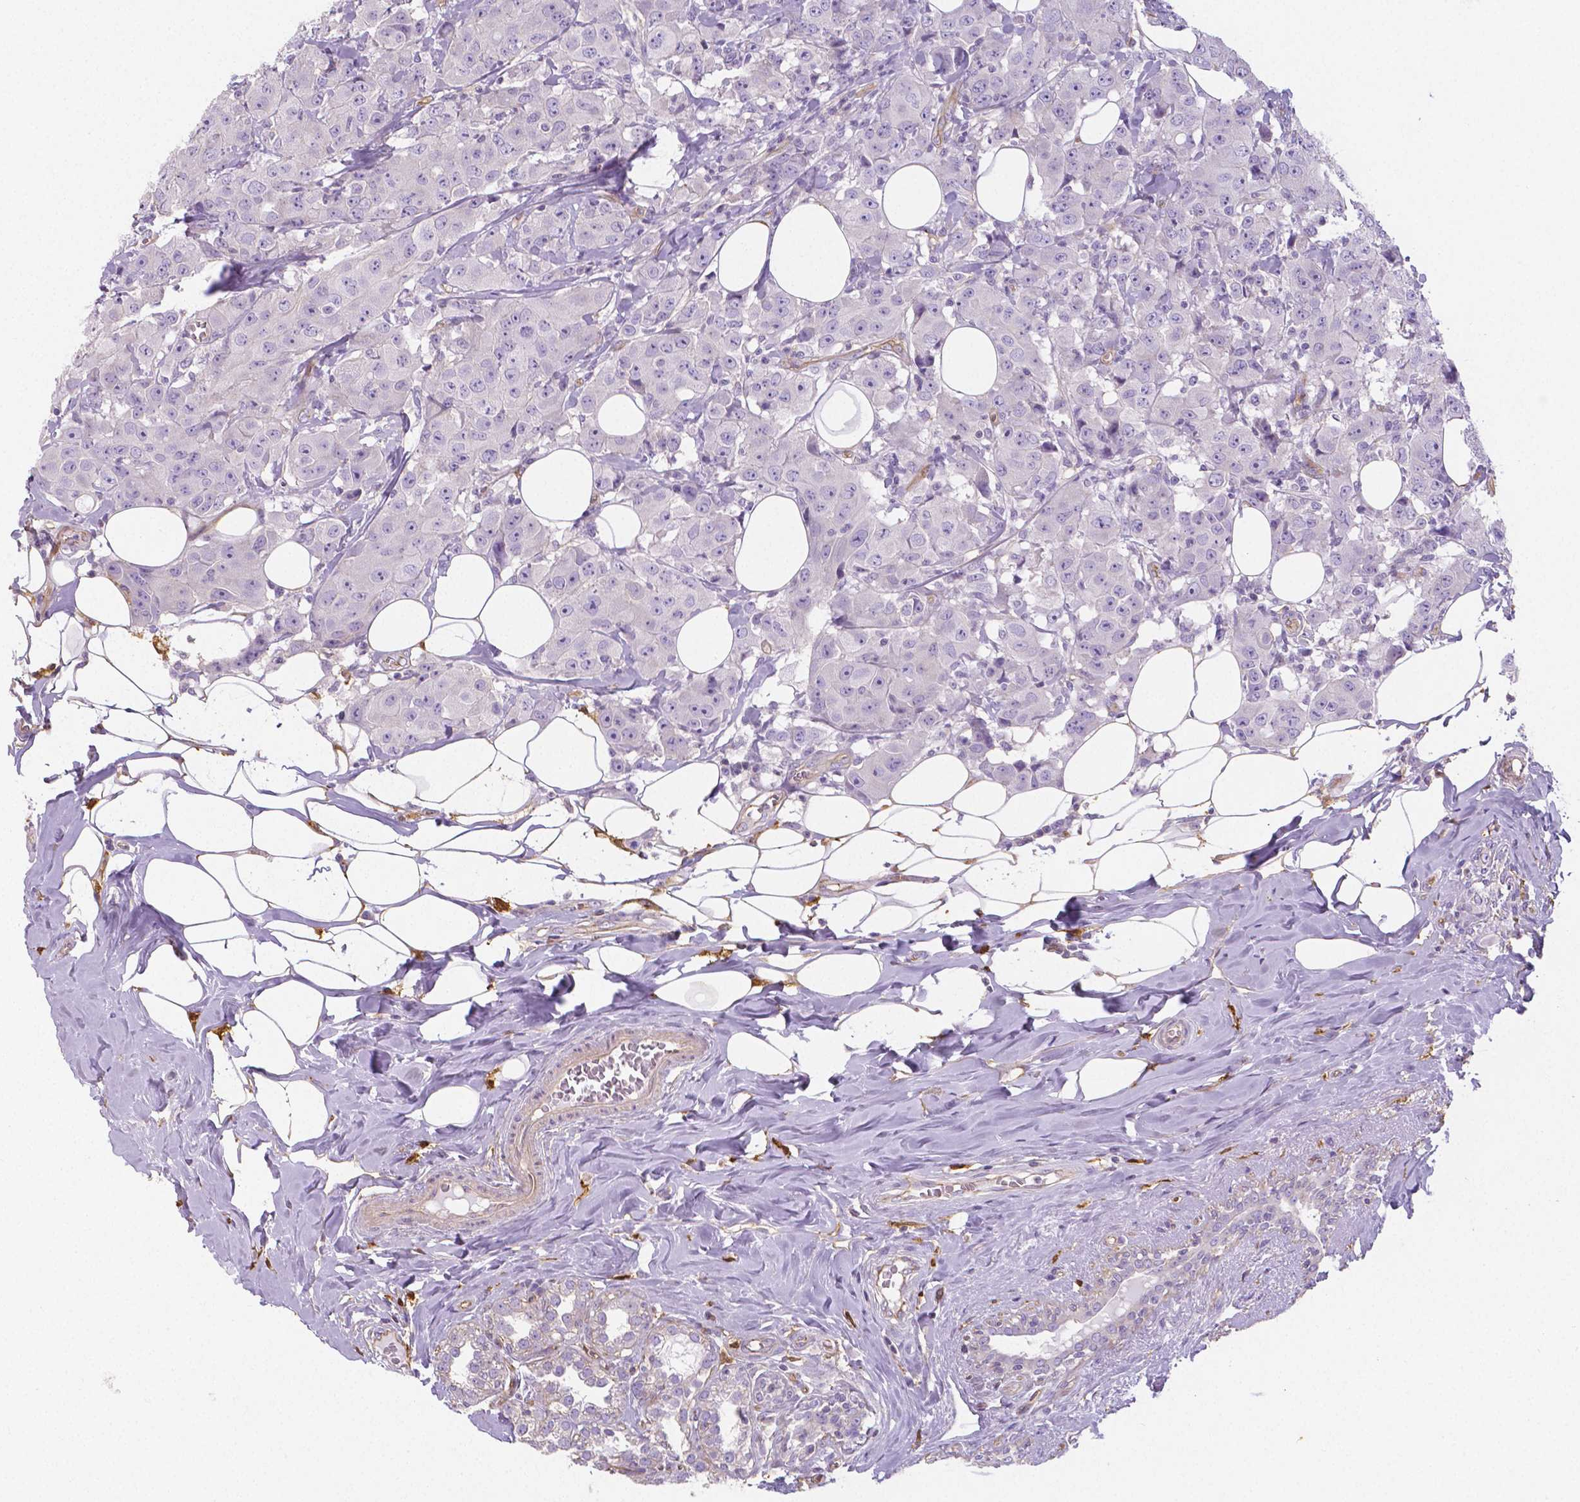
{"staining": {"intensity": "negative", "quantity": "none", "location": "none"}, "tissue": "breast cancer", "cell_type": "Tumor cells", "image_type": "cancer", "snomed": [{"axis": "morphology", "description": "Normal tissue, NOS"}, {"axis": "morphology", "description": "Duct carcinoma"}, {"axis": "topography", "description": "Breast"}], "caption": "Breast infiltrating ductal carcinoma stained for a protein using immunohistochemistry displays no staining tumor cells.", "gene": "CRMP1", "patient": {"sex": "female", "age": 43}}